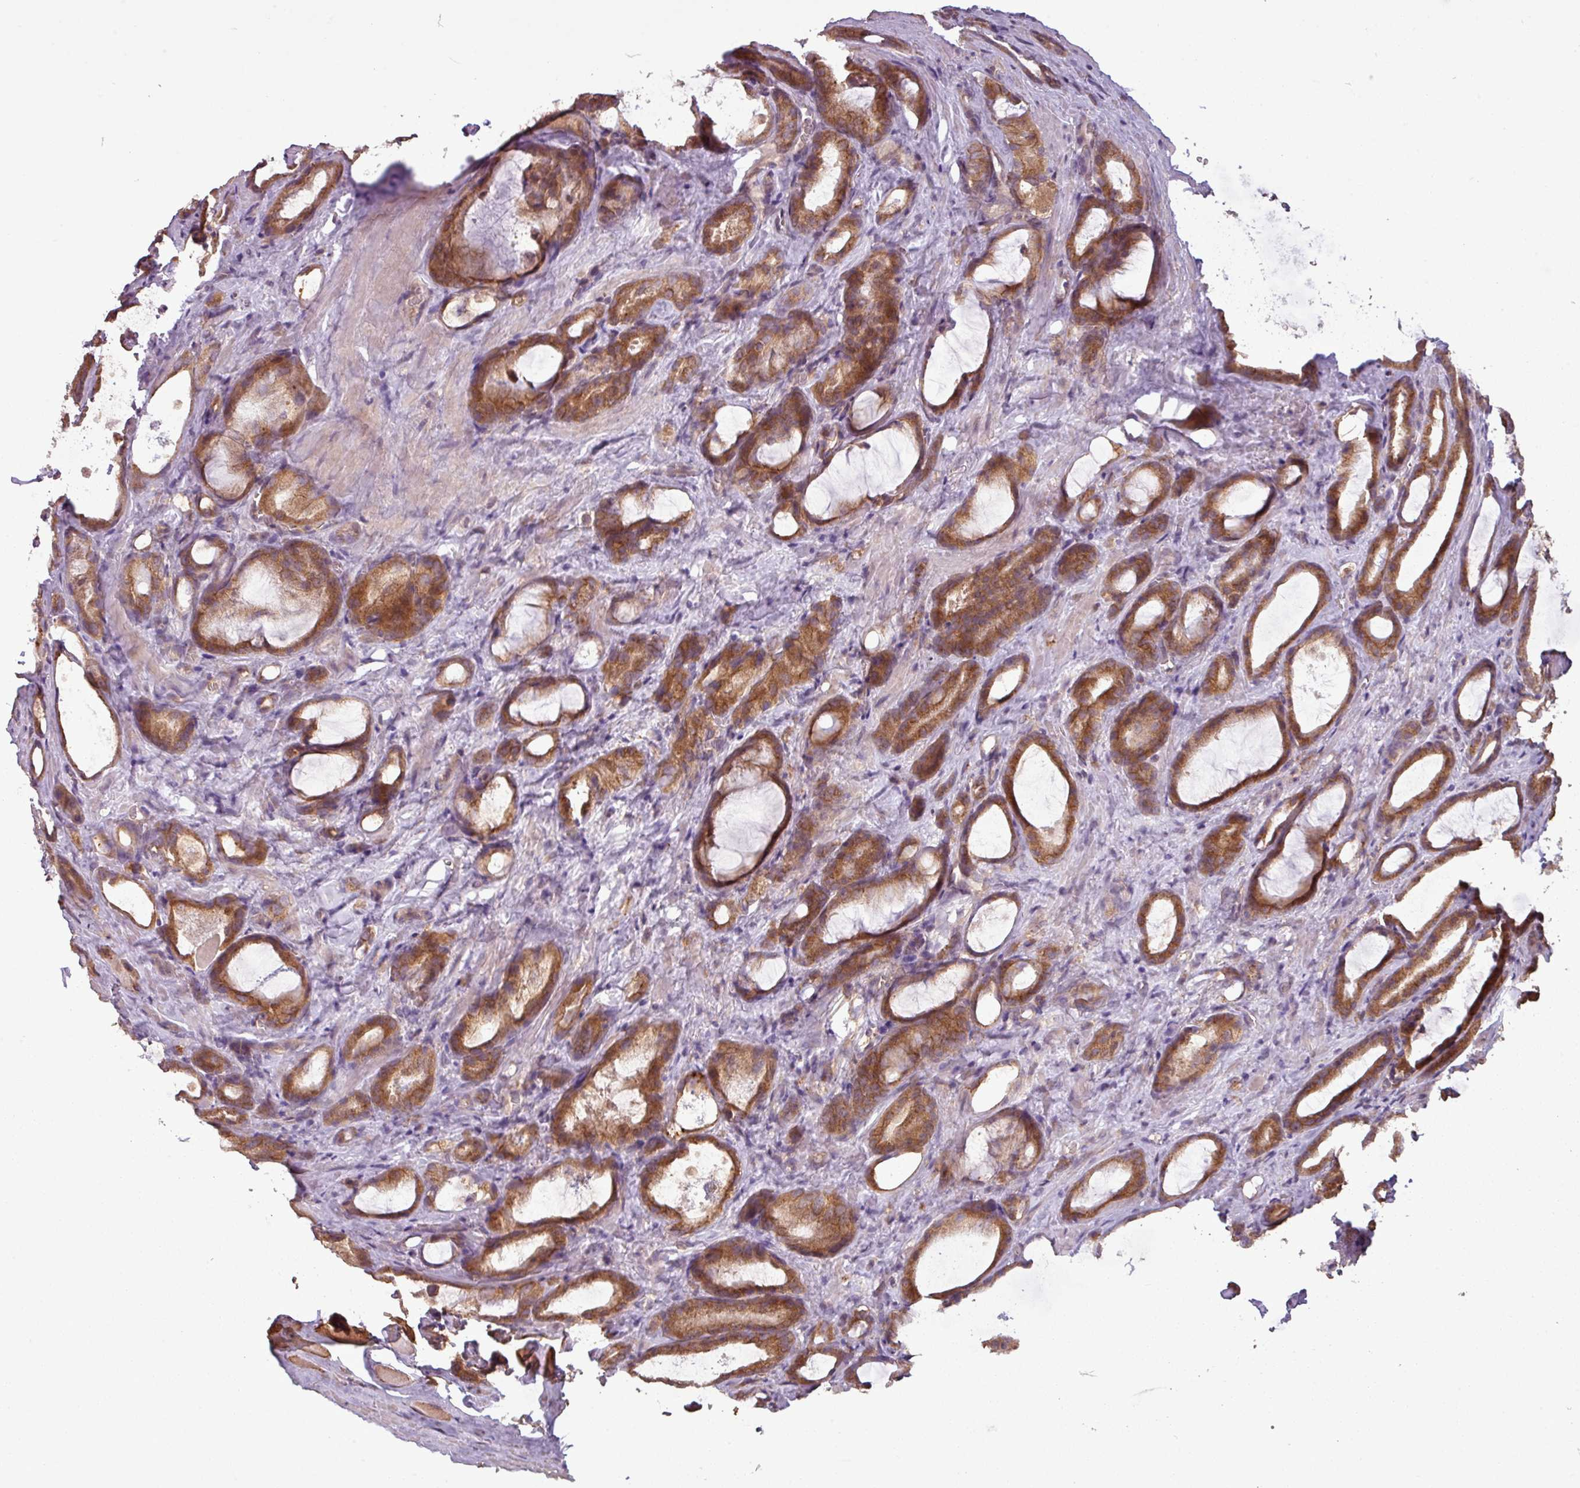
{"staining": {"intensity": "moderate", "quantity": ">75%", "location": "cytoplasmic/membranous"}, "tissue": "prostate cancer", "cell_type": "Tumor cells", "image_type": "cancer", "snomed": [{"axis": "morphology", "description": "Adenocarcinoma, High grade"}, {"axis": "topography", "description": "Prostate"}], "caption": "Protein expression by IHC reveals moderate cytoplasmic/membranous staining in about >75% of tumor cells in high-grade adenocarcinoma (prostate).", "gene": "NT5C3A", "patient": {"sex": "male", "age": 72}}